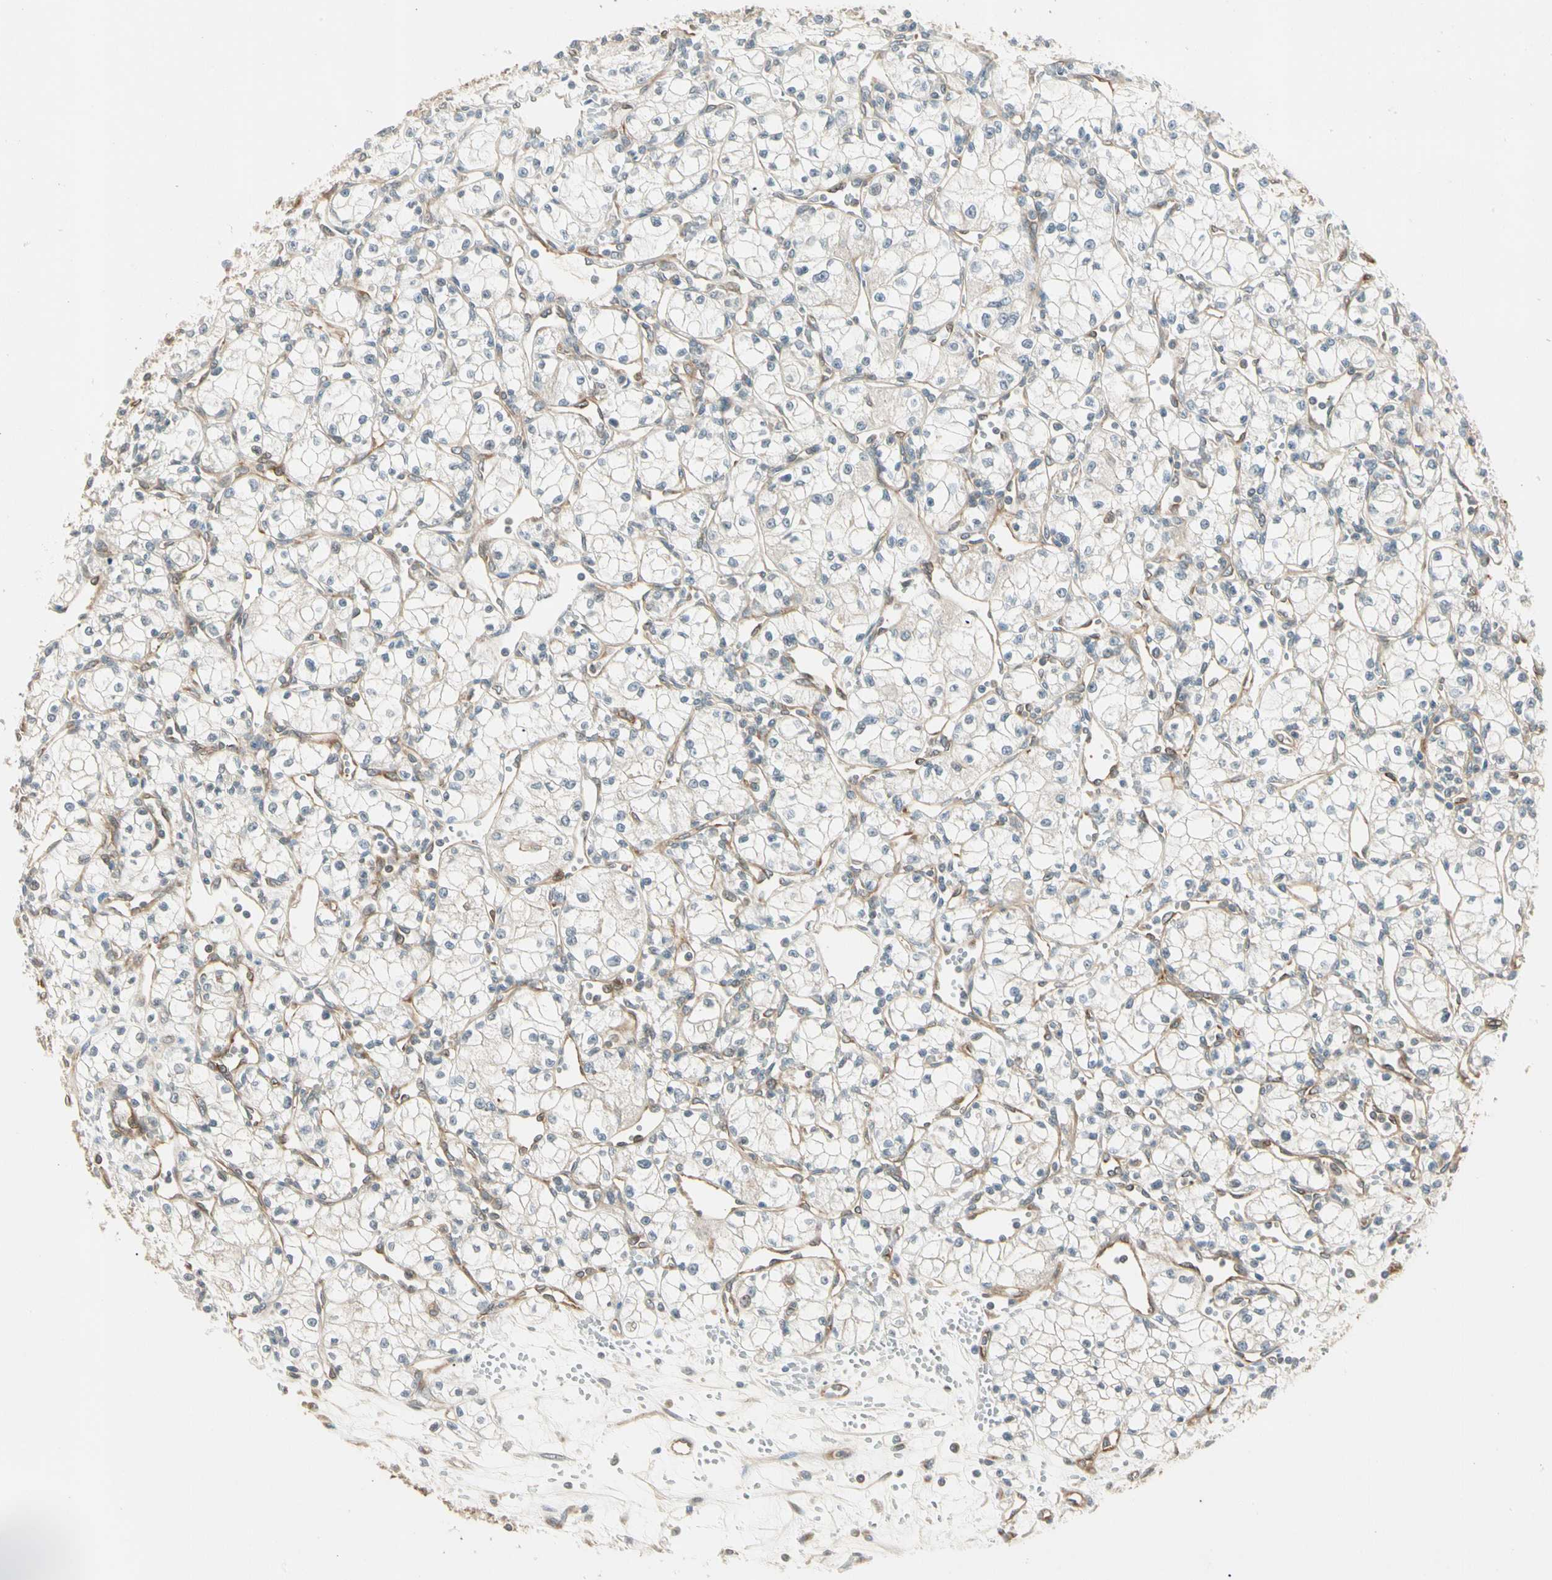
{"staining": {"intensity": "negative", "quantity": "none", "location": "none"}, "tissue": "renal cancer", "cell_type": "Tumor cells", "image_type": "cancer", "snomed": [{"axis": "morphology", "description": "Normal tissue, NOS"}, {"axis": "morphology", "description": "Adenocarcinoma, NOS"}, {"axis": "topography", "description": "Kidney"}], "caption": "Renal cancer (adenocarcinoma) was stained to show a protein in brown. There is no significant staining in tumor cells.", "gene": "ROCK2", "patient": {"sex": "male", "age": 59}}